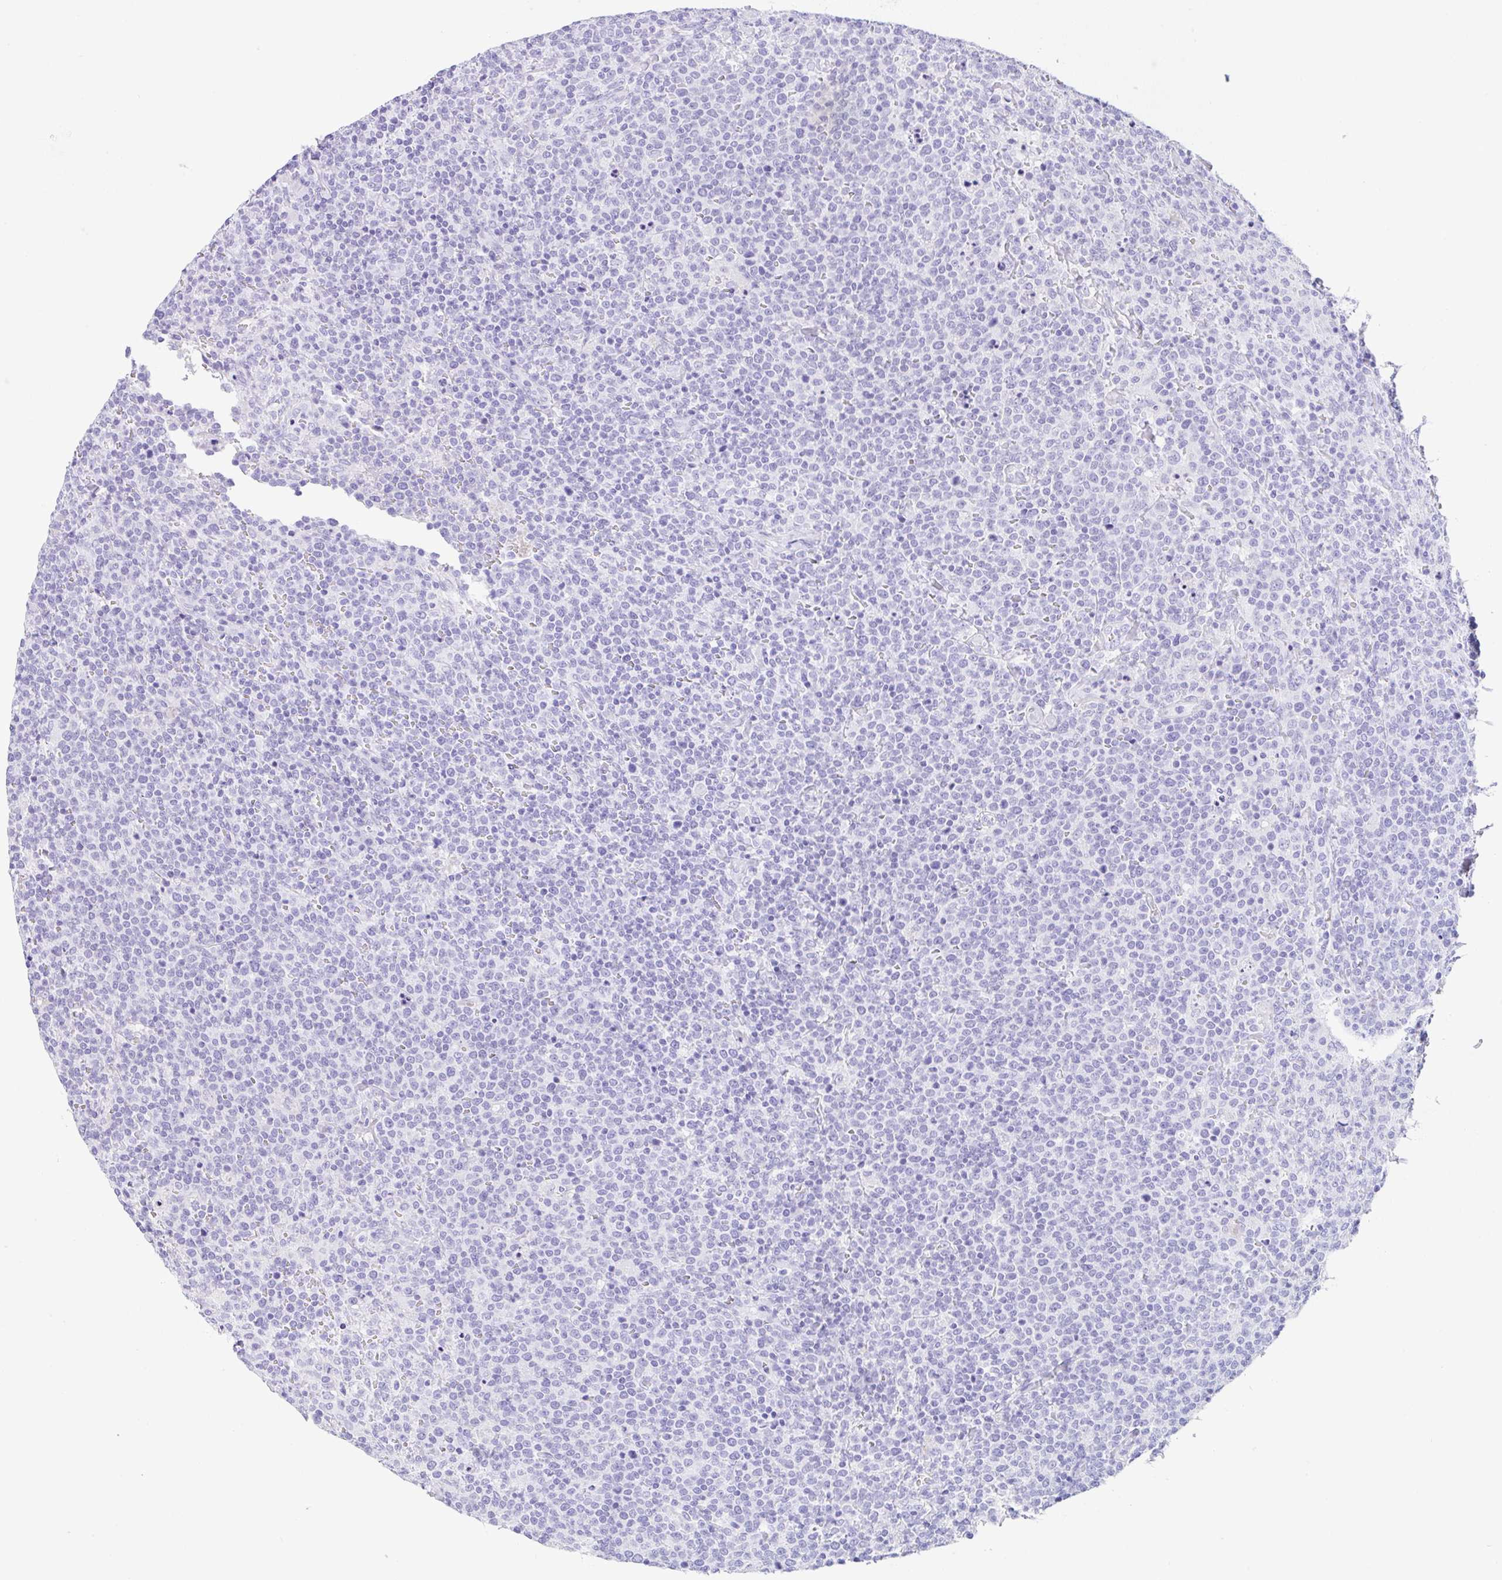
{"staining": {"intensity": "negative", "quantity": "none", "location": "none"}, "tissue": "lymphoma", "cell_type": "Tumor cells", "image_type": "cancer", "snomed": [{"axis": "morphology", "description": "Malignant lymphoma, non-Hodgkin's type, High grade"}, {"axis": "topography", "description": "Lymph node"}], "caption": "This is an immunohistochemistry (IHC) image of malignant lymphoma, non-Hodgkin's type (high-grade). There is no expression in tumor cells.", "gene": "CPA1", "patient": {"sex": "male", "age": 61}}